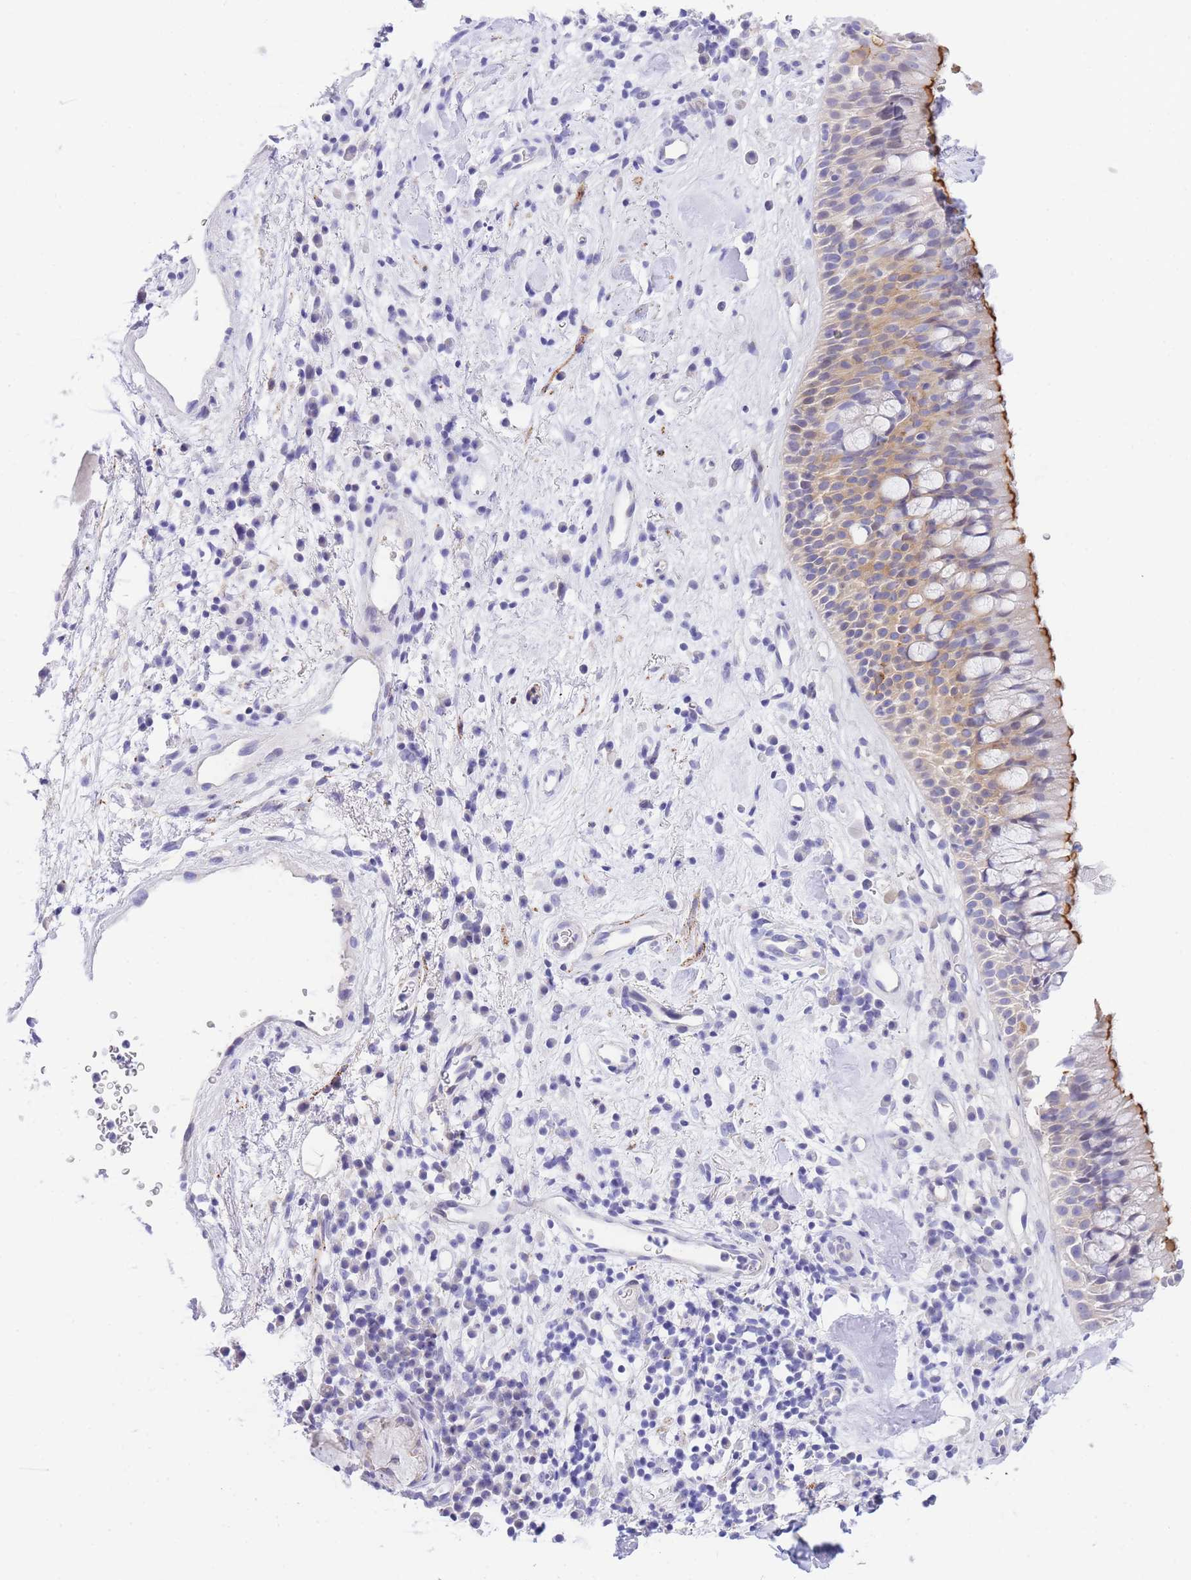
{"staining": {"intensity": "strong", "quantity": "<25%", "location": "cytoplasmic/membranous"}, "tissue": "nasopharynx", "cell_type": "Respiratory epithelial cells", "image_type": "normal", "snomed": [{"axis": "morphology", "description": "Normal tissue, NOS"}, {"axis": "morphology", "description": "Squamous cell carcinoma, NOS"}, {"axis": "topography", "description": "Nasopharynx"}, {"axis": "topography", "description": "Head-Neck"}], "caption": "This photomicrograph exhibits IHC staining of unremarkable human nasopharynx, with medium strong cytoplasmic/membranous expression in approximately <25% of respiratory epithelial cells.", "gene": "TIFAB", "patient": {"sex": "male", "age": 85}}